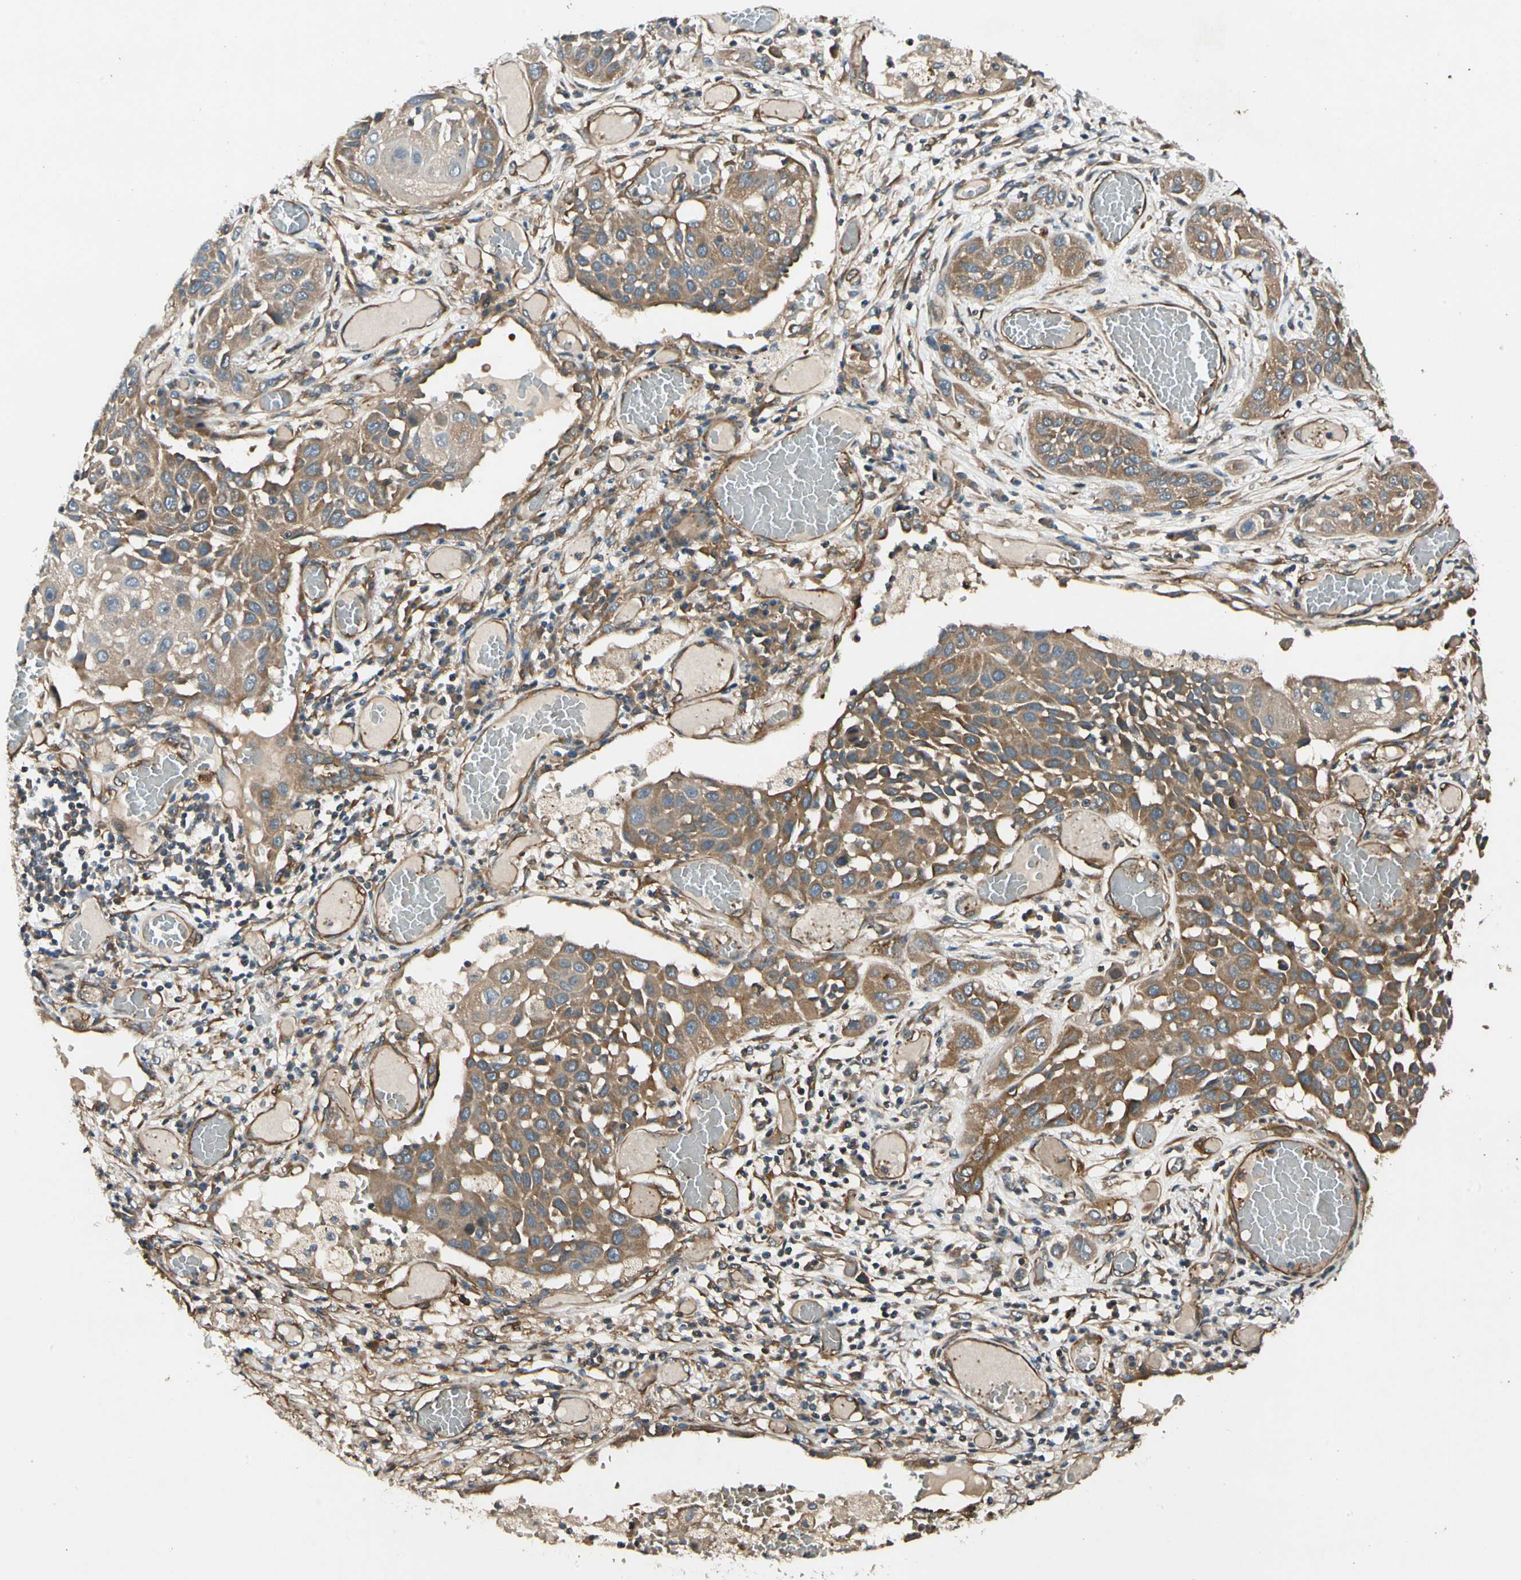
{"staining": {"intensity": "moderate", "quantity": ">75%", "location": "cytoplasmic/membranous"}, "tissue": "lung cancer", "cell_type": "Tumor cells", "image_type": "cancer", "snomed": [{"axis": "morphology", "description": "Squamous cell carcinoma, NOS"}, {"axis": "topography", "description": "Lung"}], "caption": "Protein expression by immunohistochemistry (IHC) shows moderate cytoplasmic/membranous expression in about >75% of tumor cells in lung cancer (squamous cell carcinoma).", "gene": "ROCK2", "patient": {"sex": "male", "age": 71}}